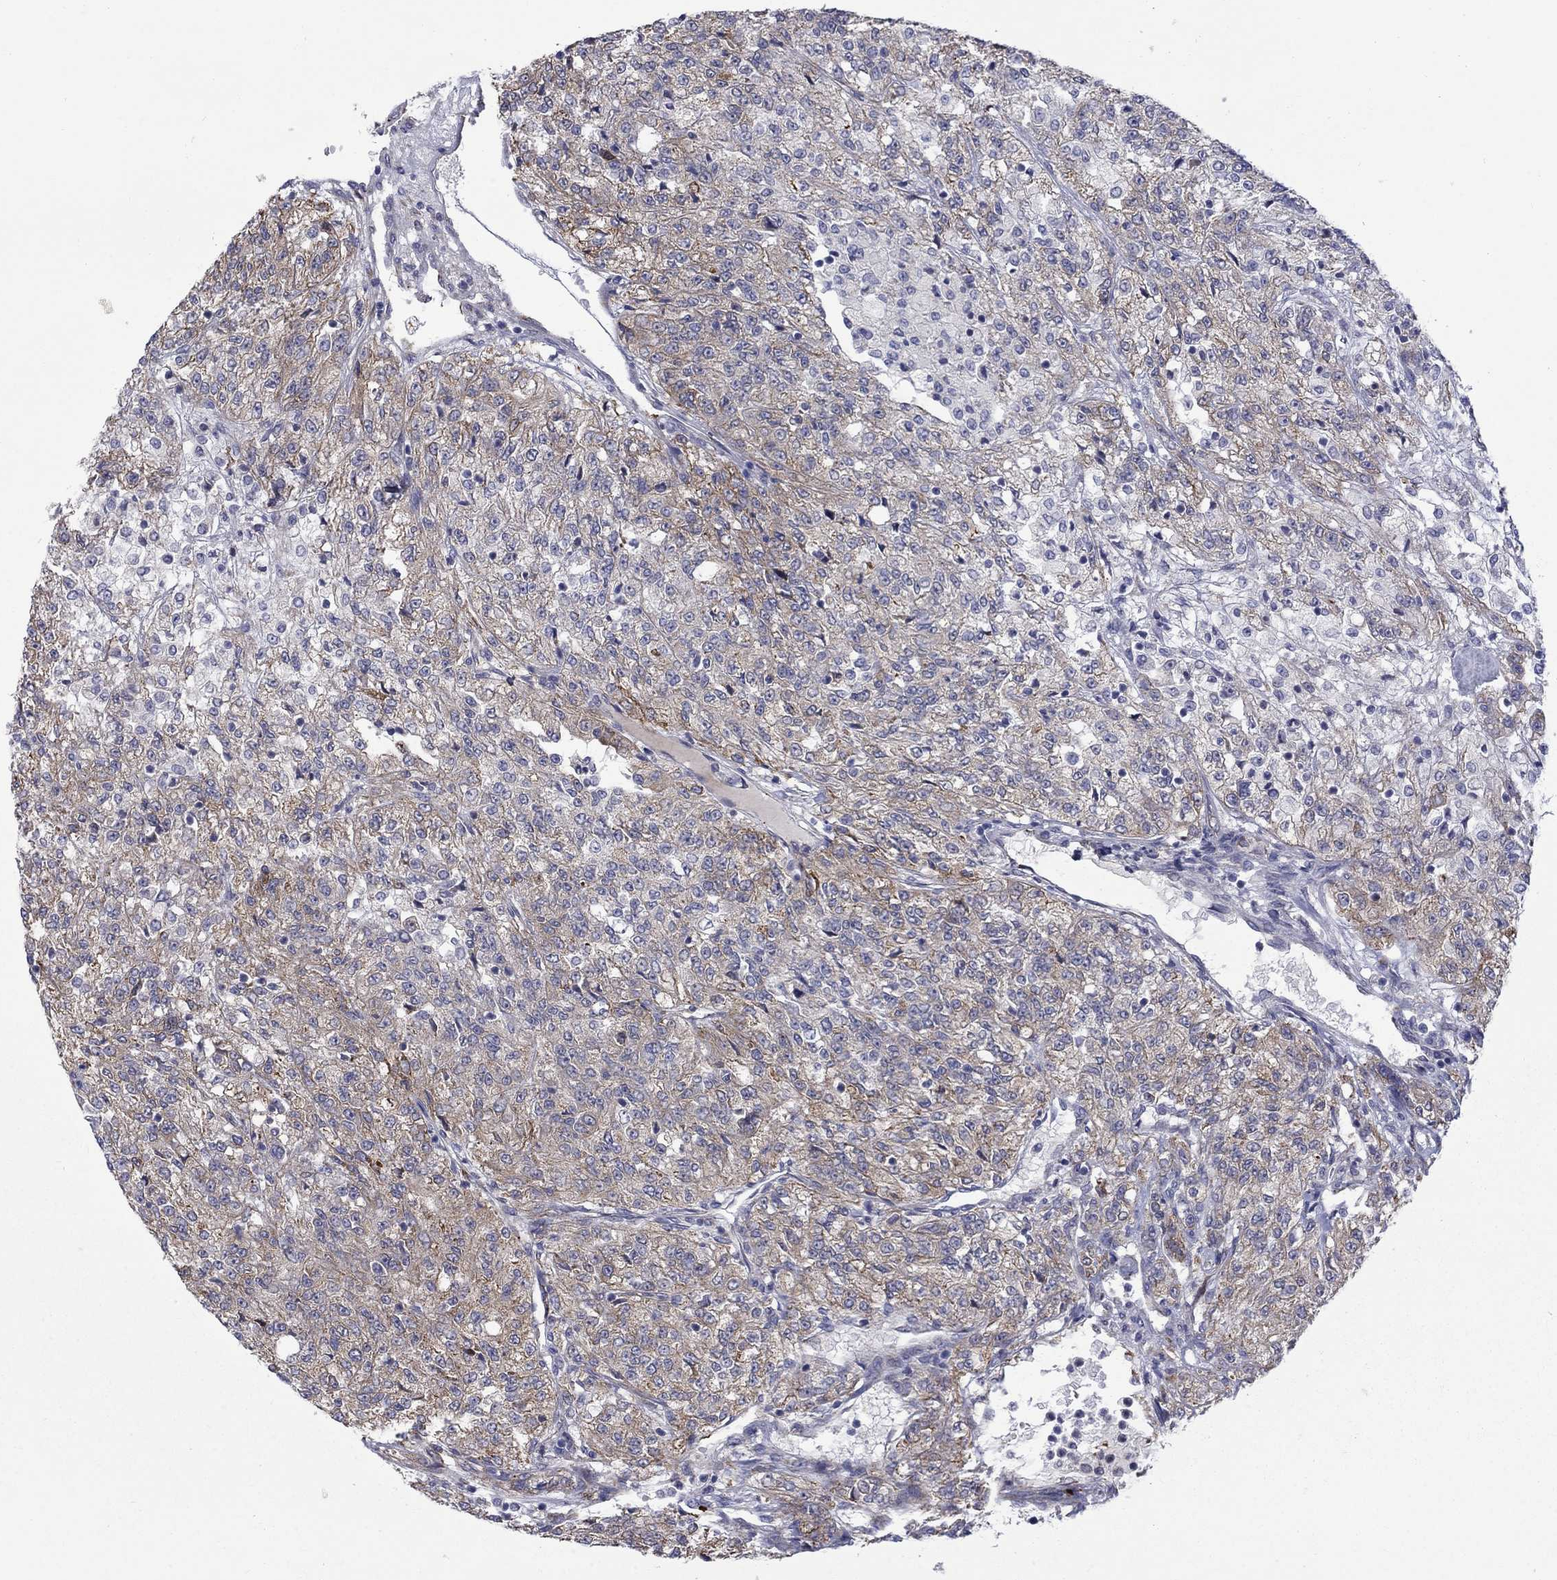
{"staining": {"intensity": "moderate", "quantity": "25%-75%", "location": "cytoplasmic/membranous"}, "tissue": "renal cancer", "cell_type": "Tumor cells", "image_type": "cancer", "snomed": [{"axis": "morphology", "description": "Adenocarcinoma, NOS"}, {"axis": "topography", "description": "Kidney"}], "caption": "Renal cancer (adenocarcinoma) tissue shows moderate cytoplasmic/membranous staining in approximately 25%-75% of tumor cells", "gene": "ASNS", "patient": {"sex": "female", "age": 63}}